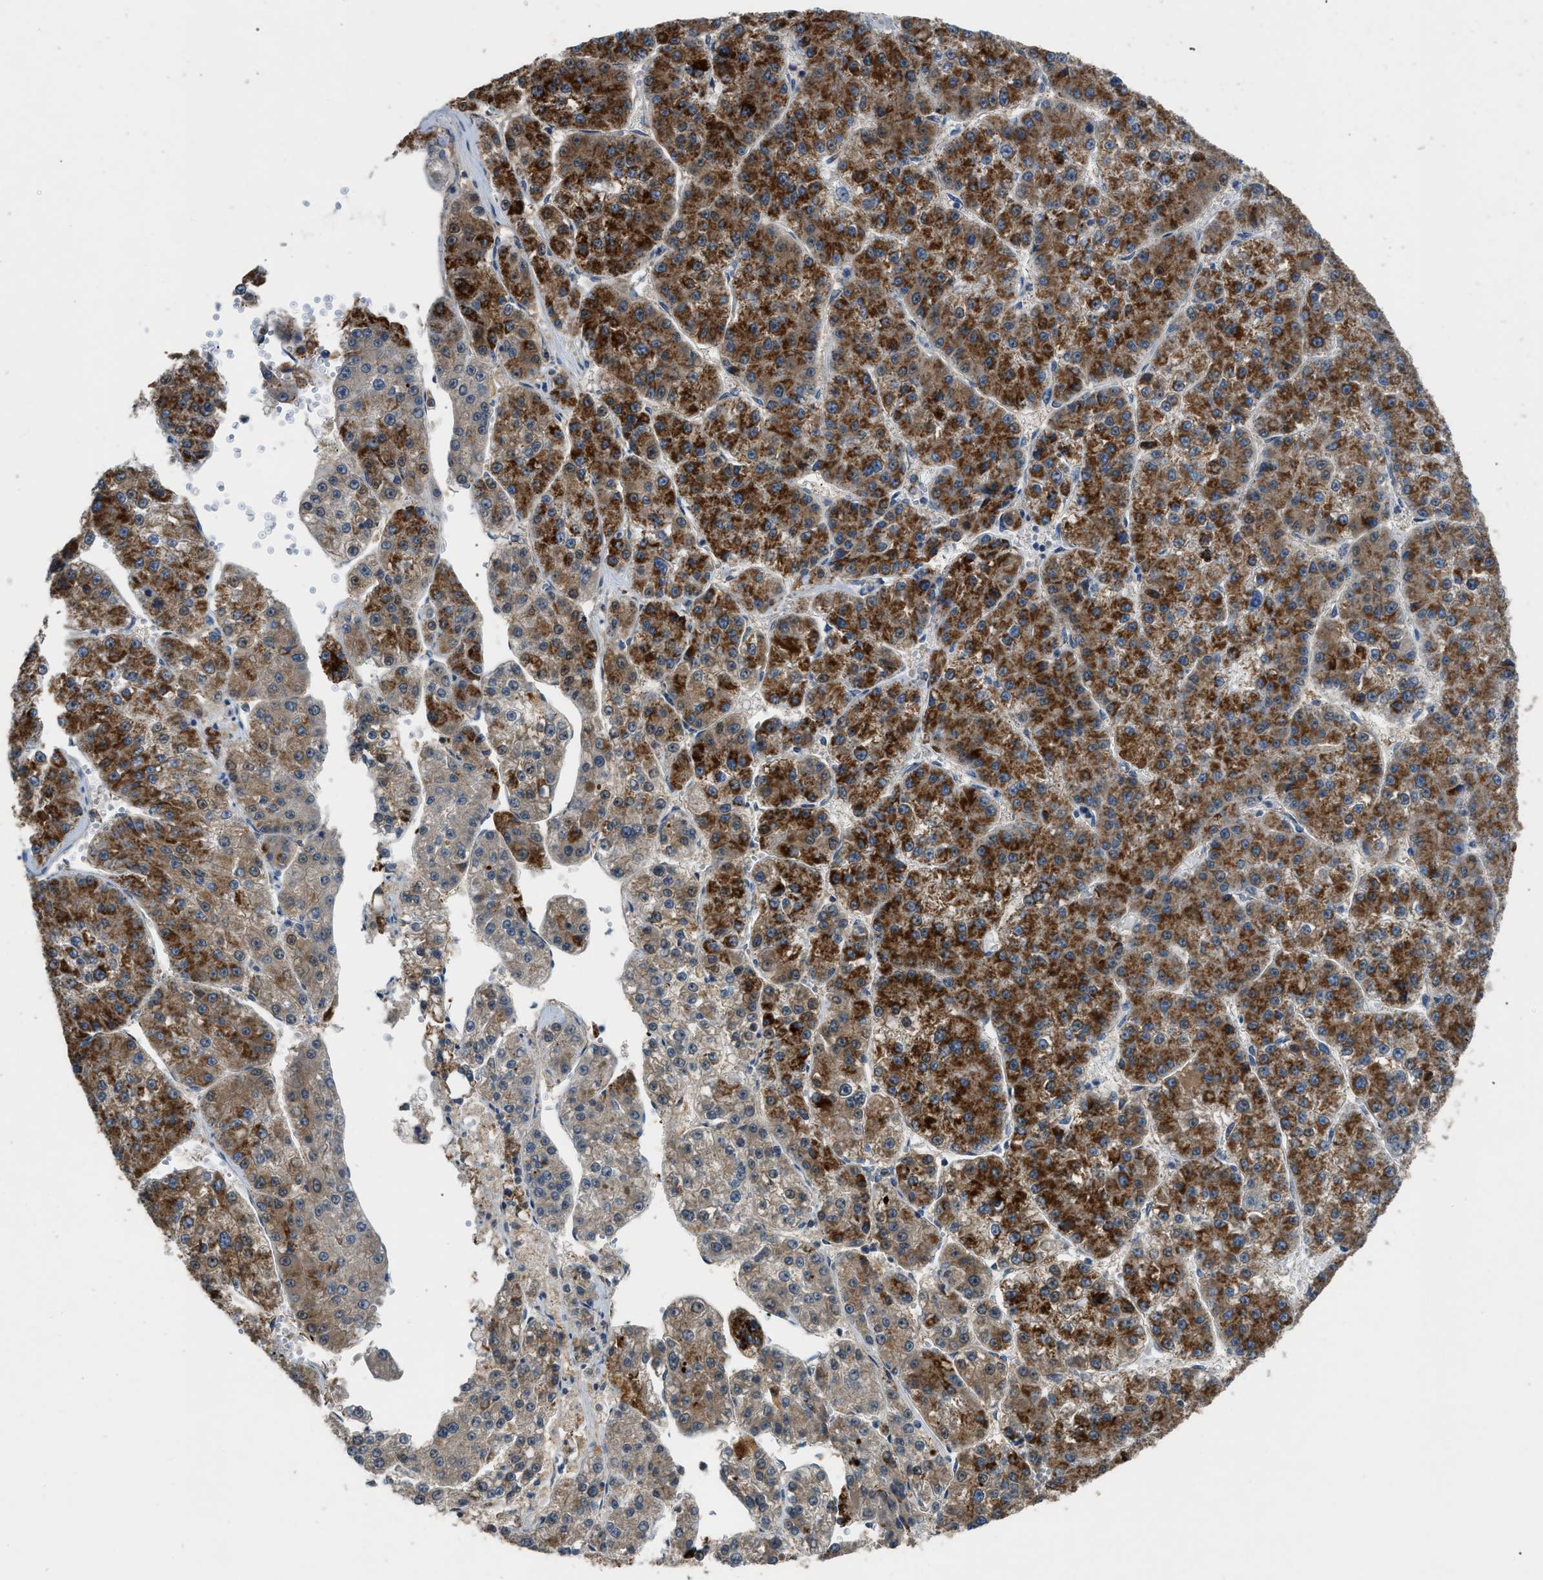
{"staining": {"intensity": "strong", "quantity": ">75%", "location": "cytoplasmic/membranous"}, "tissue": "liver cancer", "cell_type": "Tumor cells", "image_type": "cancer", "snomed": [{"axis": "morphology", "description": "Carcinoma, Hepatocellular, NOS"}, {"axis": "topography", "description": "Liver"}], "caption": "A brown stain shows strong cytoplasmic/membranous staining of a protein in liver hepatocellular carcinoma tumor cells.", "gene": "ETFB", "patient": {"sex": "female", "age": 73}}